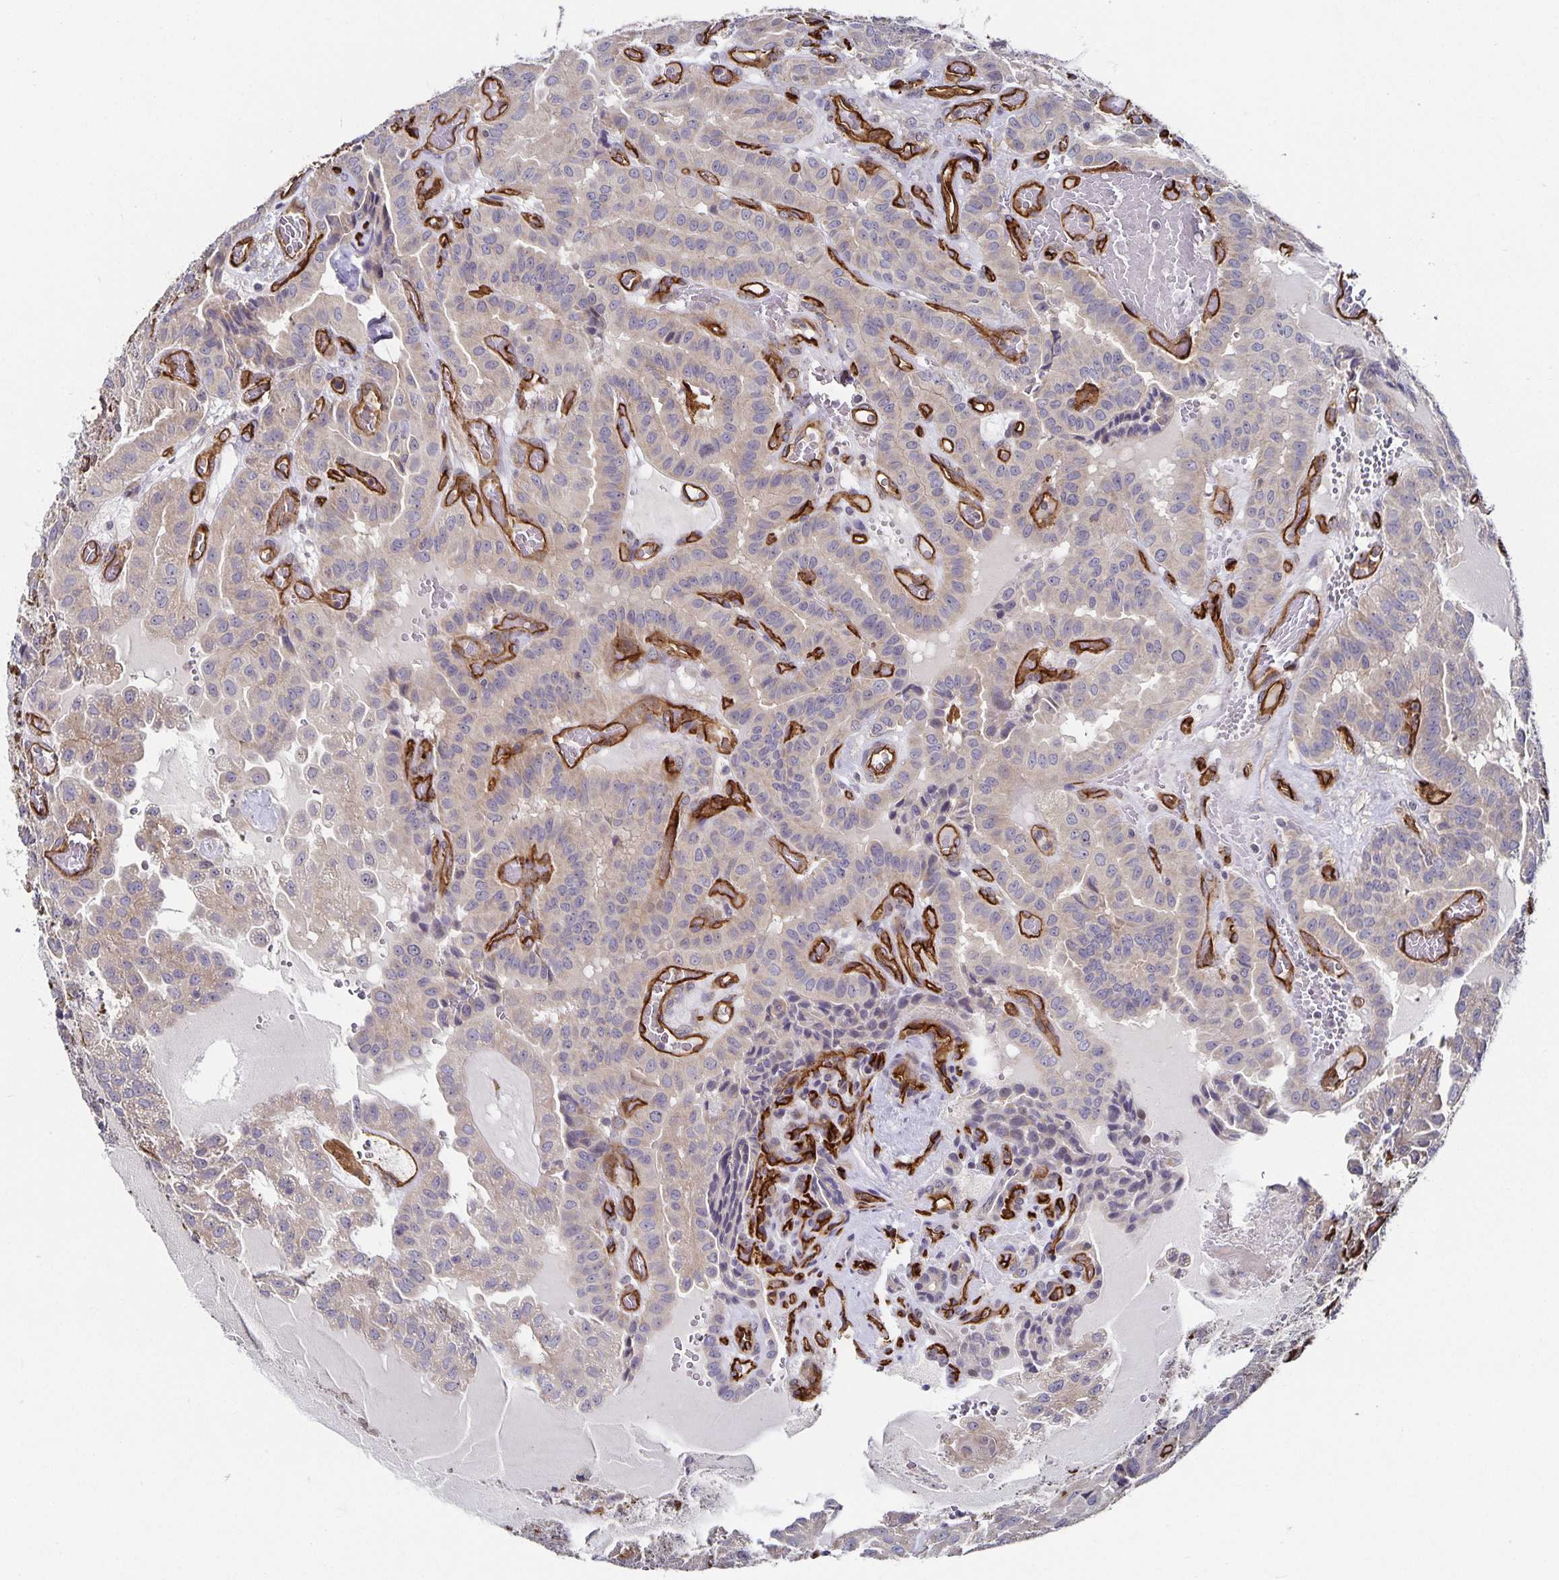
{"staining": {"intensity": "negative", "quantity": "none", "location": "none"}, "tissue": "thyroid cancer", "cell_type": "Tumor cells", "image_type": "cancer", "snomed": [{"axis": "morphology", "description": "Papillary adenocarcinoma, NOS"}, {"axis": "morphology", "description": "Papillary adenoma metastatic"}, {"axis": "topography", "description": "Thyroid gland"}], "caption": "Histopathology image shows no significant protein expression in tumor cells of thyroid cancer (papillary adenoma metastatic).", "gene": "PODXL", "patient": {"sex": "male", "age": 87}}